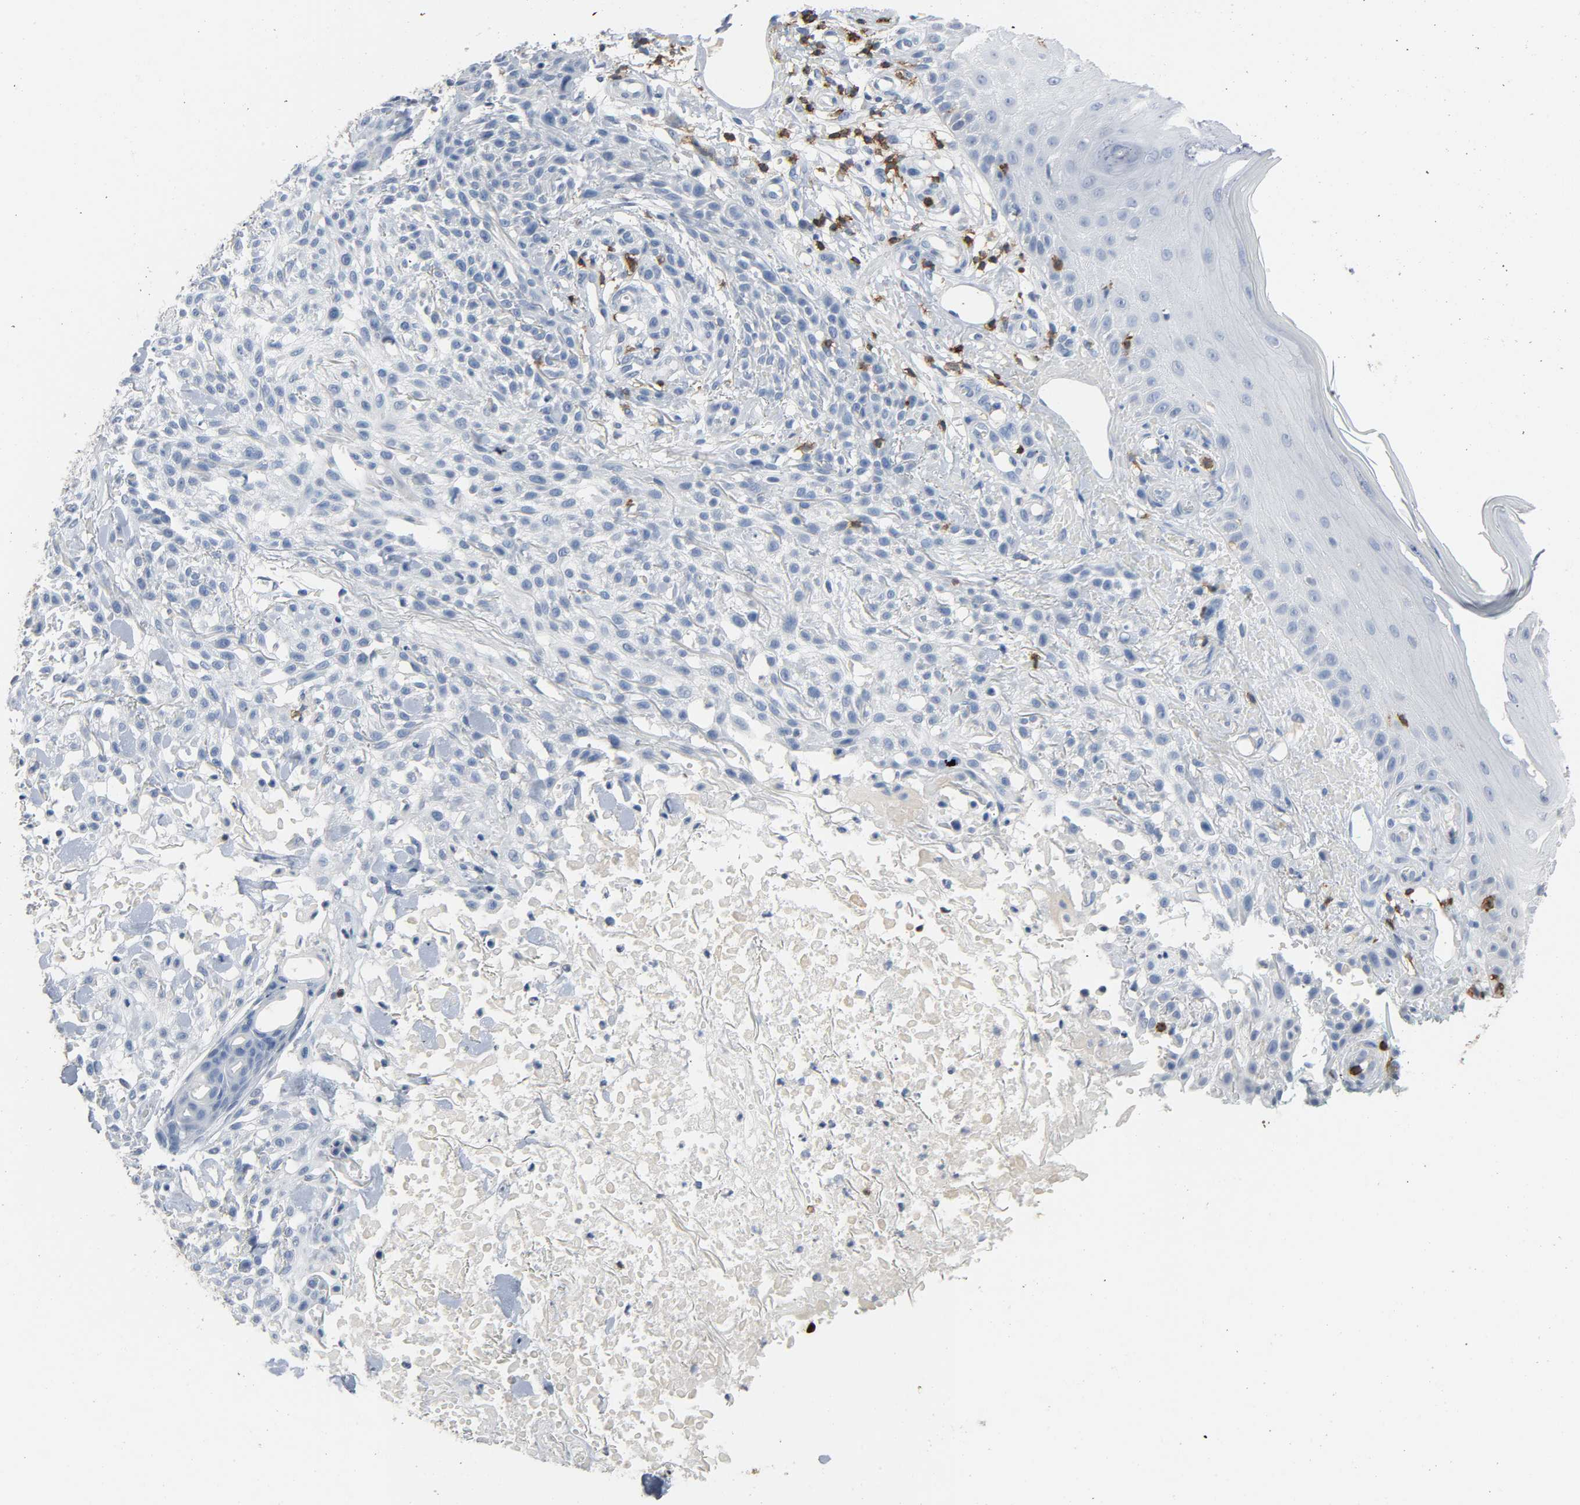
{"staining": {"intensity": "negative", "quantity": "none", "location": "none"}, "tissue": "skin cancer", "cell_type": "Tumor cells", "image_type": "cancer", "snomed": [{"axis": "morphology", "description": "Squamous cell carcinoma, NOS"}, {"axis": "topography", "description": "Skin"}], "caption": "Immunohistochemistry image of neoplastic tissue: human squamous cell carcinoma (skin) stained with DAB (3,3'-diaminobenzidine) shows no significant protein staining in tumor cells.", "gene": "LCK", "patient": {"sex": "female", "age": 42}}